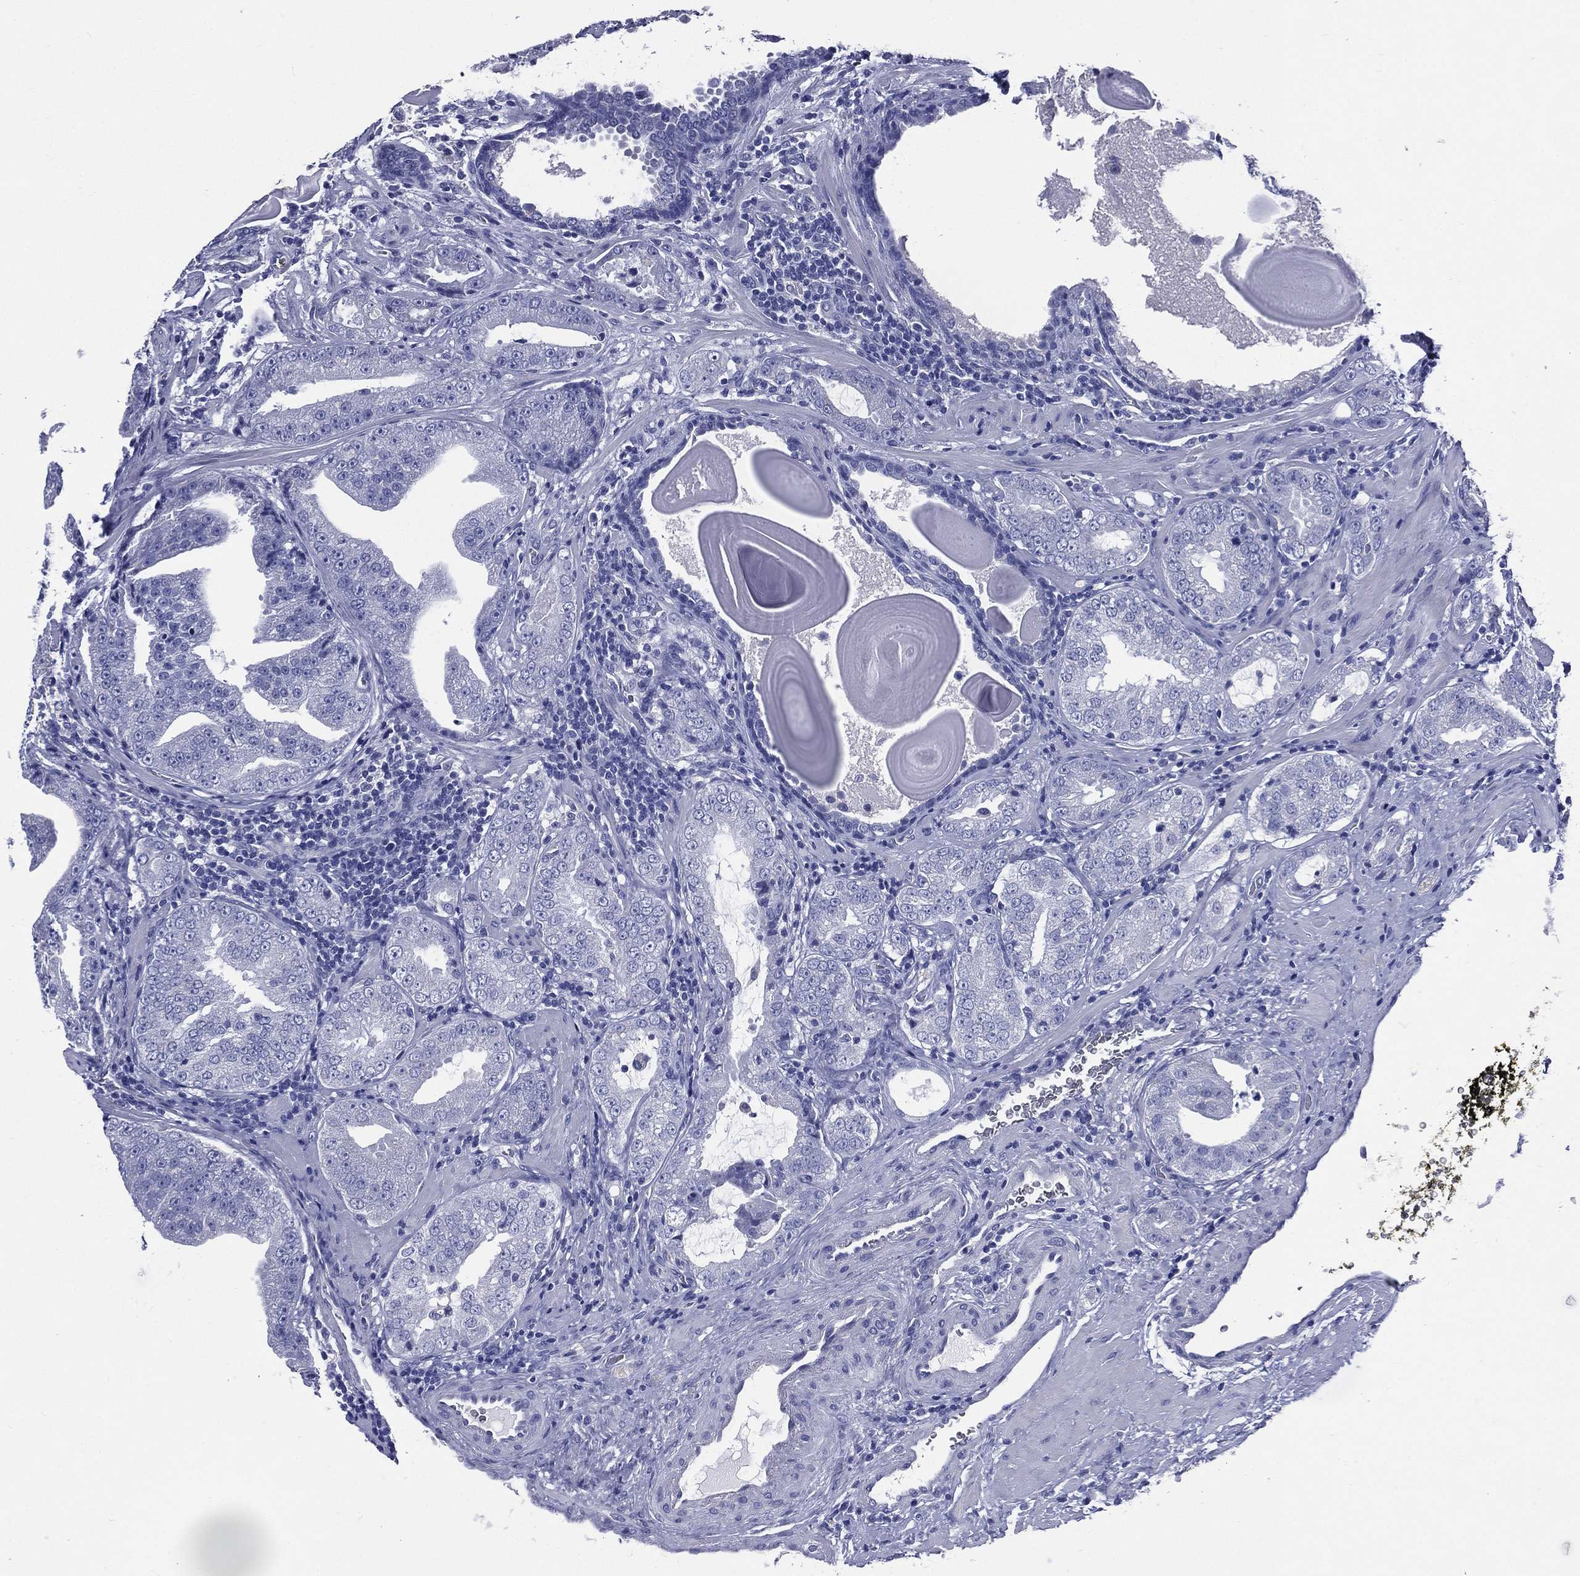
{"staining": {"intensity": "negative", "quantity": "none", "location": "none"}, "tissue": "prostate cancer", "cell_type": "Tumor cells", "image_type": "cancer", "snomed": [{"axis": "morphology", "description": "Adenocarcinoma, Low grade"}, {"axis": "topography", "description": "Prostate"}], "caption": "This is an immunohistochemistry image of human prostate adenocarcinoma (low-grade). There is no positivity in tumor cells.", "gene": "DPYS", "patient": {"sex": "male", "age": 62}}